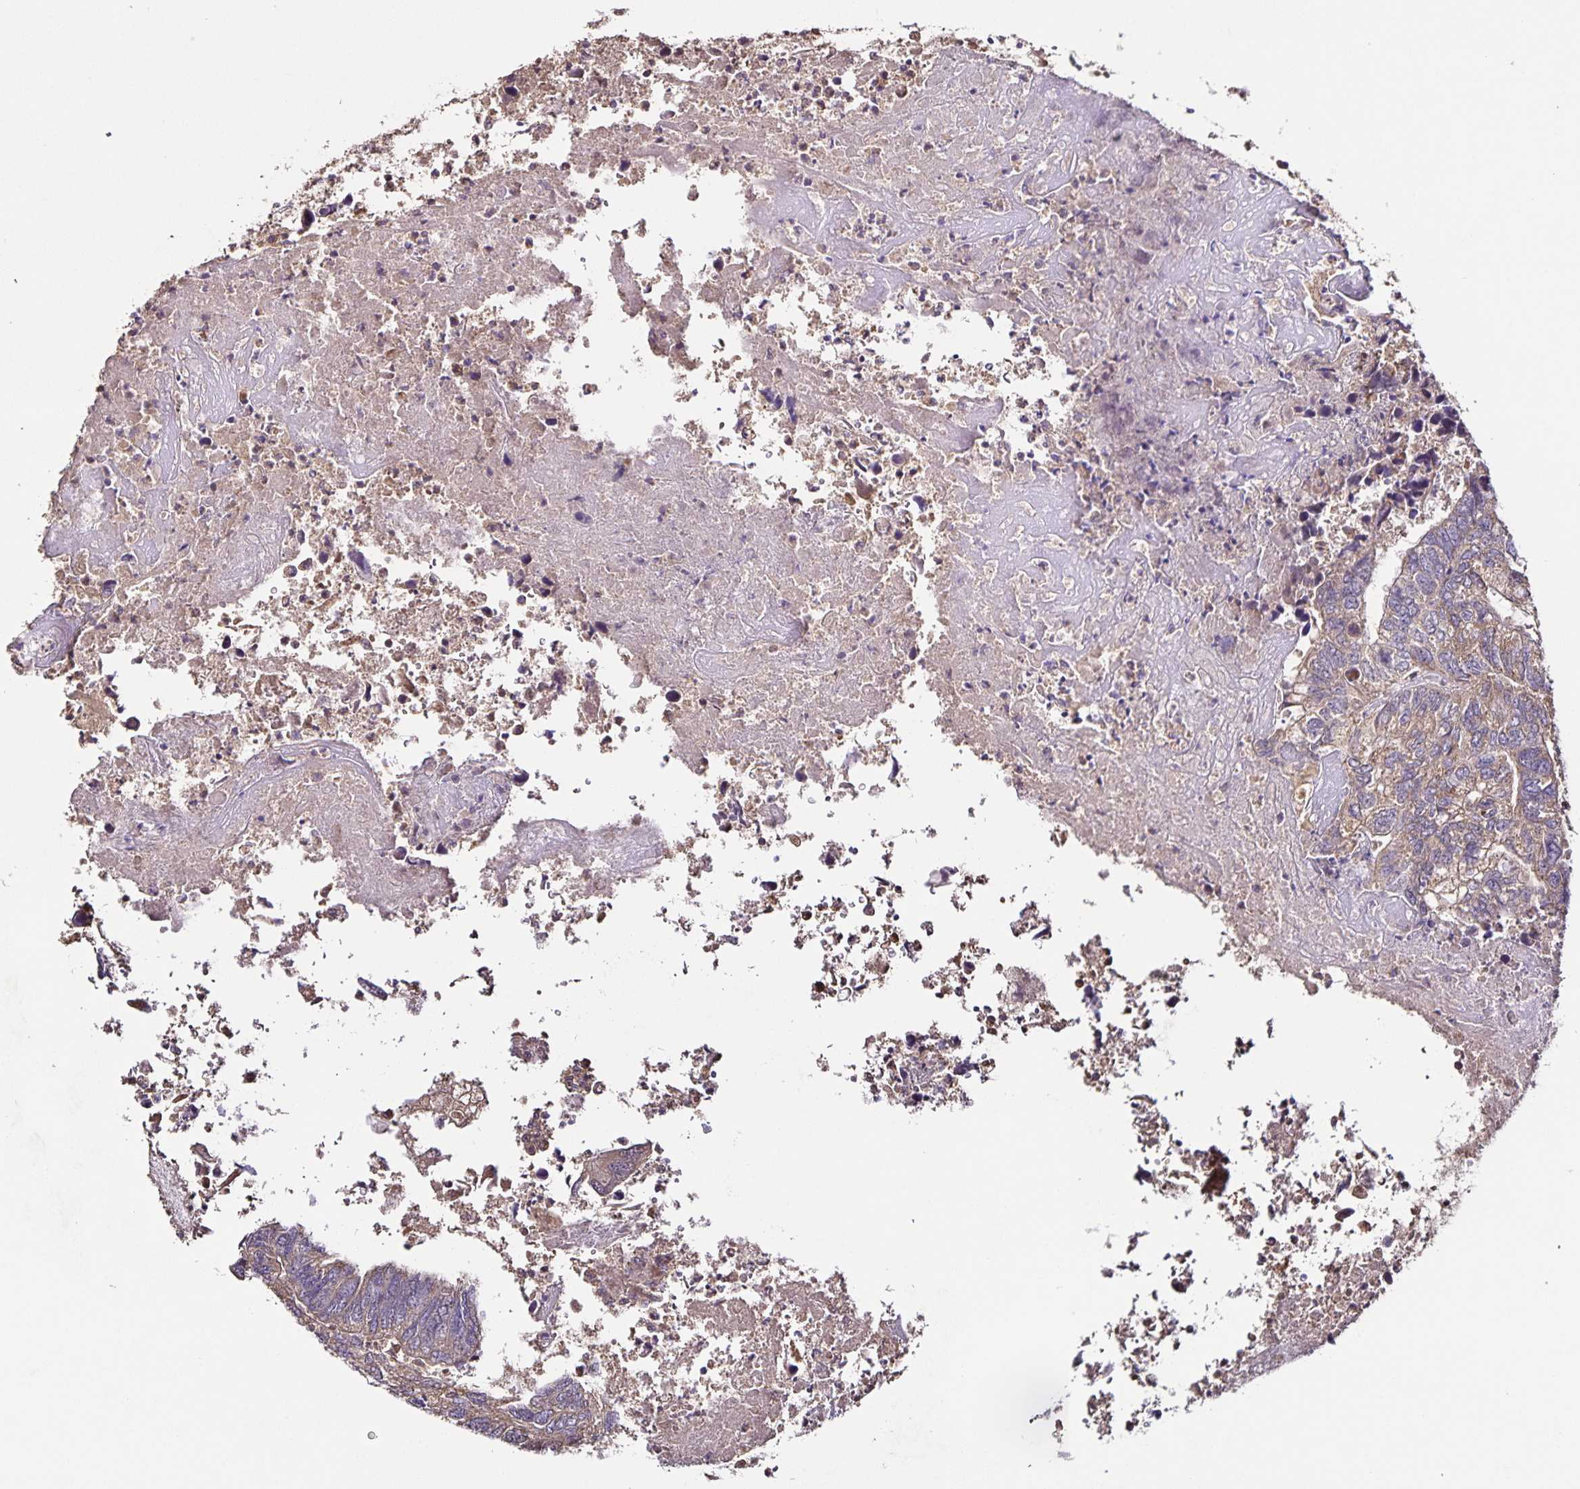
{"staining": {"intensity": "weak", "quantity": "25%-75%", "location": "cytoplasmic/membranous"}, "tissue": "colorectal cancer", "cell_type": "Tumor cells", "image_type": "cancer", "snomed": [{"axis": "morphology", "description": "Adenocarcinoma, NOS"}, {"axis": "topography", "description": "Colon"}], "caption": "Tumor cells demonstrate low levels of weak cytoplasmic/membranous expression in about 25%-75% of cells in adenocarcinoma (colorectal).", "gene": "MAN1A1", "patient": {"sex": "female", "age": 67}}